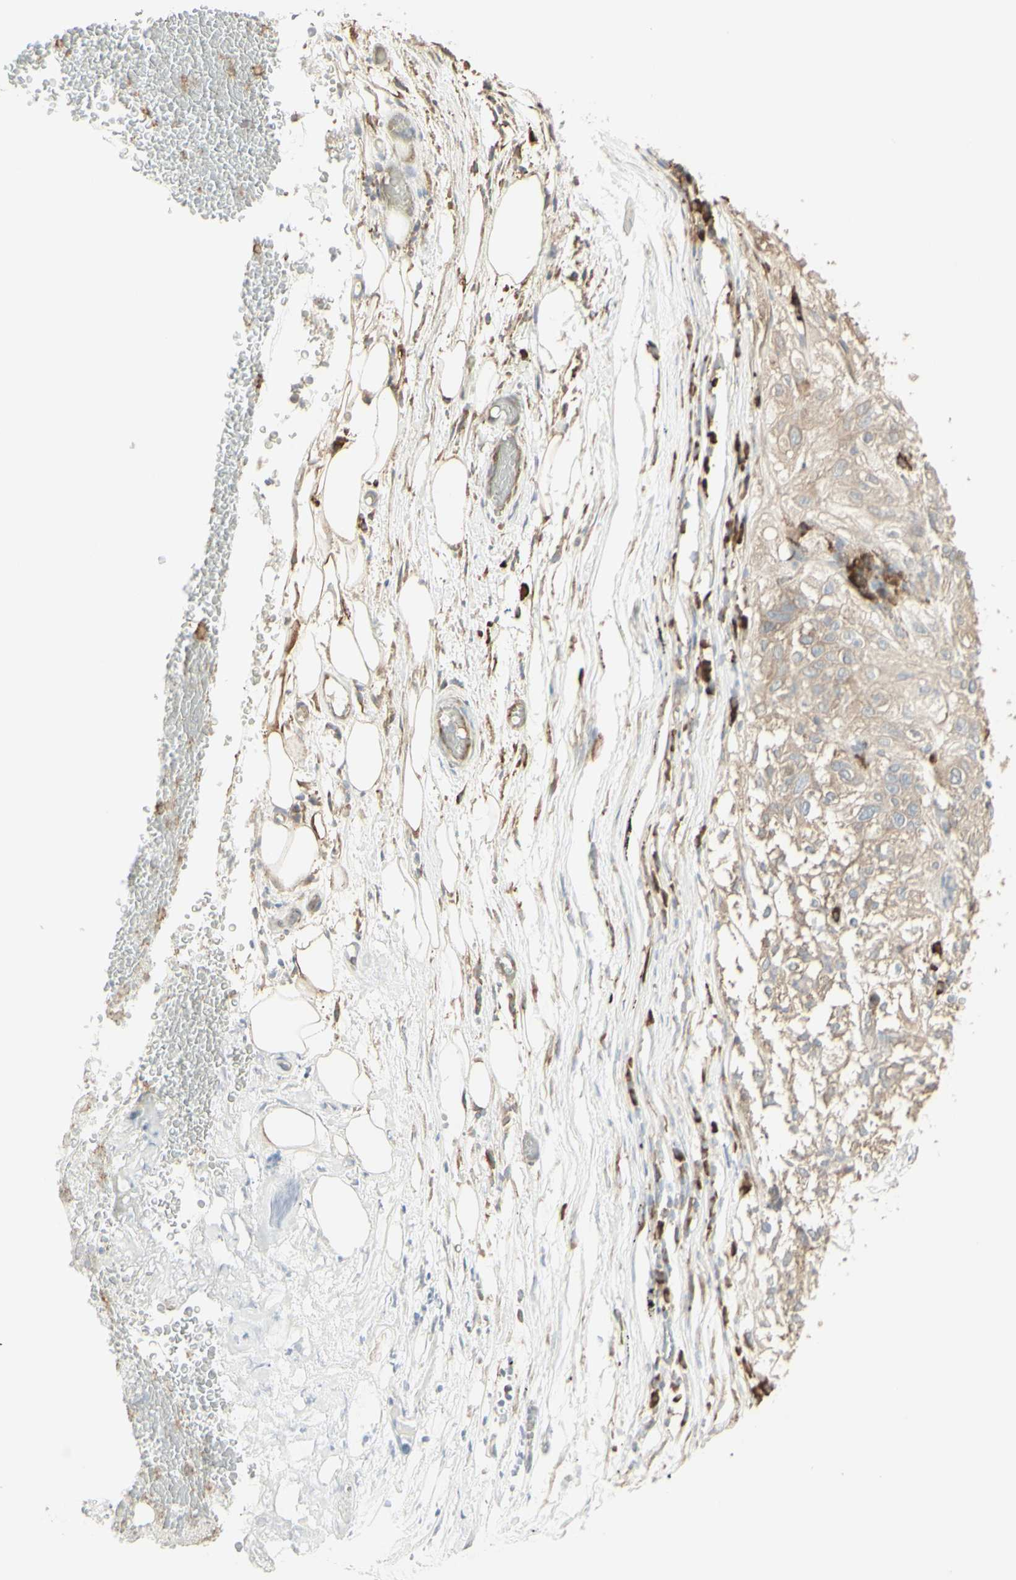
{"staining": {"intensity": "negative", "quantity": "none", "location": "none"}, "tissue": "lung cancer", "cell_type": "Tumor cells", "image_type": "cancer", "snomed": [{"axis": "morphology", "description": "Inflammation, NOS"}, {"axis": "morphology", "description": "Squamous cell carcinoma, NOS"}, {"axis": "topography", "description": "Lymph node"}, {"axis": "topography", "description": "Soft tissue"}, {"axis": "topography", "description": "Lung"}], "caption": "Immunohistochemistry (IHC) of lung cancer (squamous cell carcinoma) shows no staining in tumor cells. (Brightfield microscopy of DAB immunohistochemistry at high magnification).", "gene": "EEF1B2", "patient": {"sex": "male", "age": 66}}